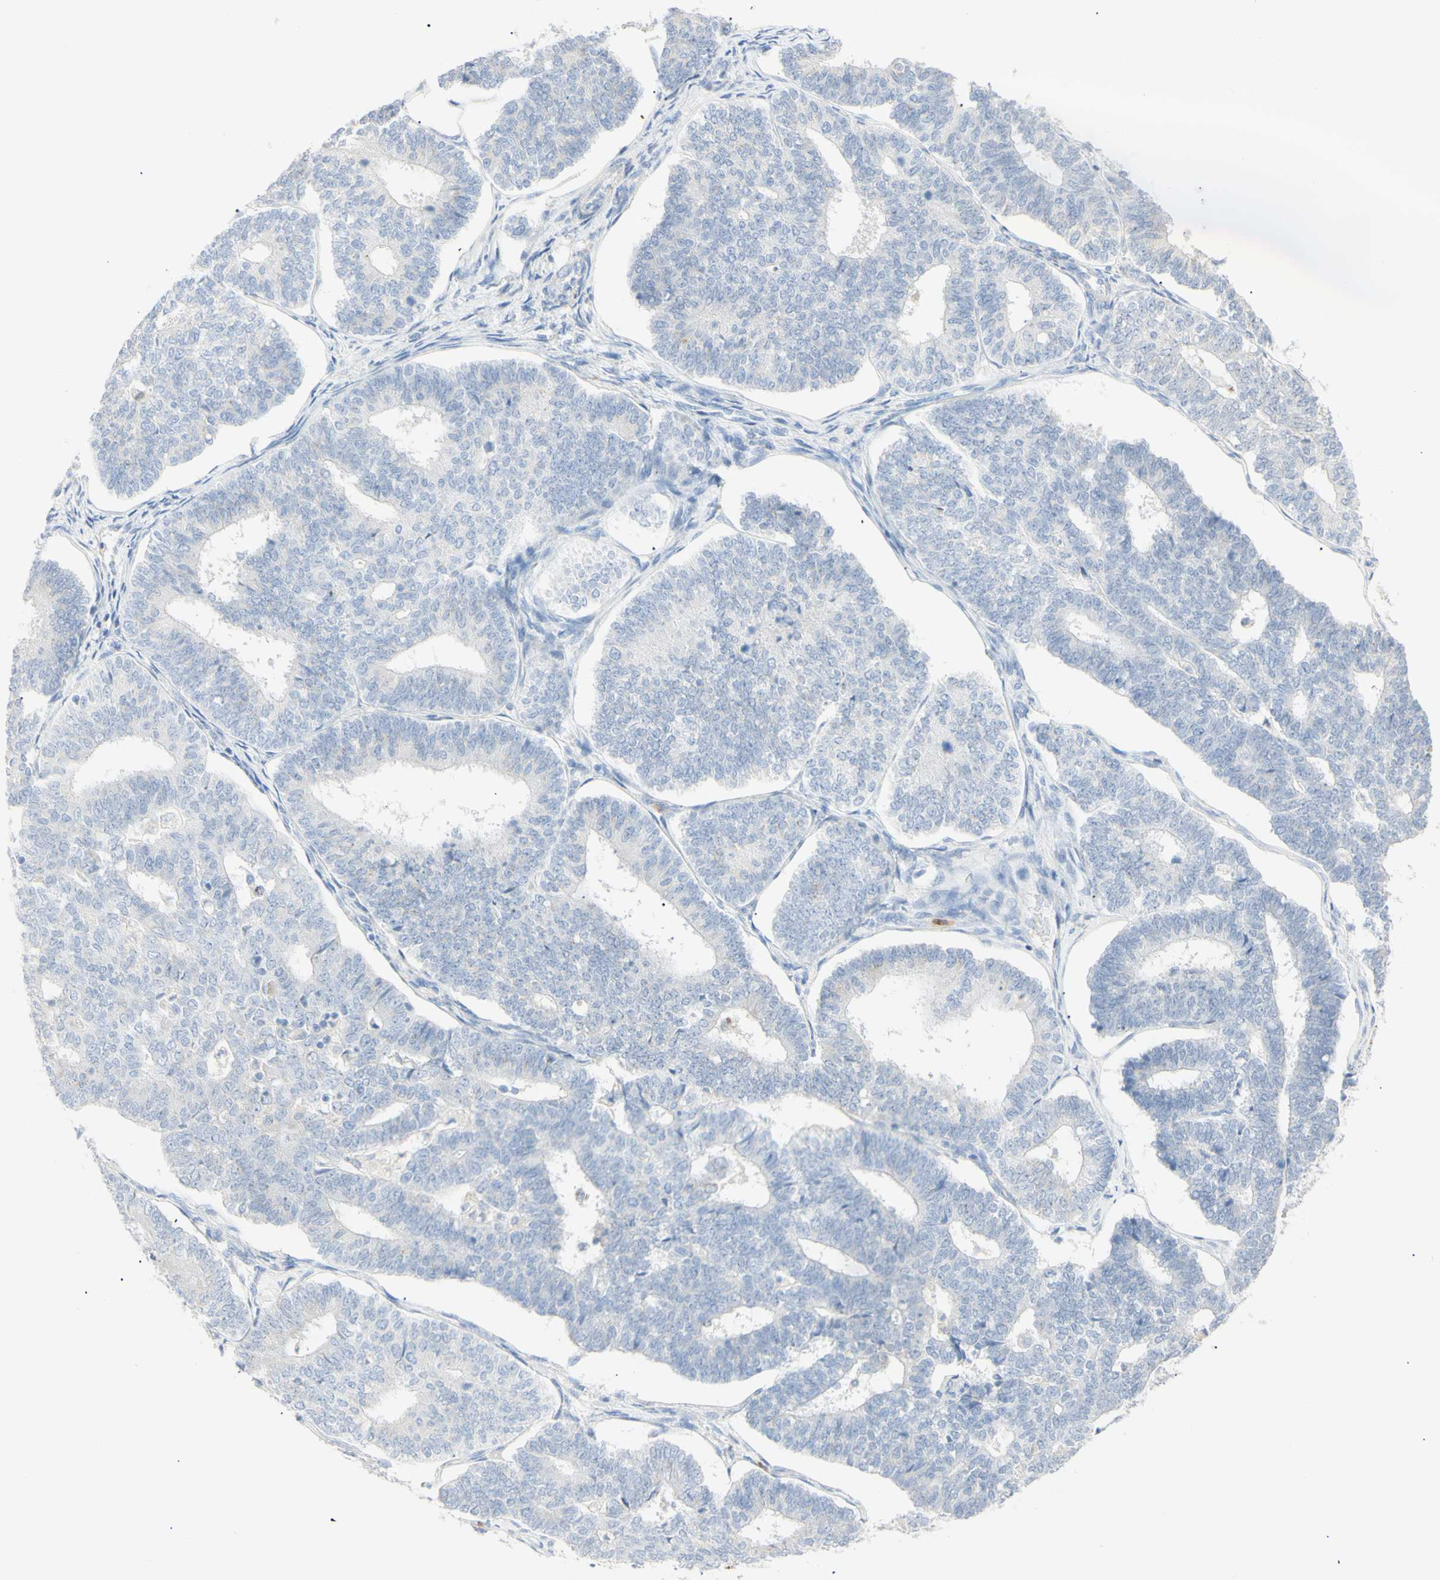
{"staining": {"intensity": "negative", "quantity": "none", "location": "none"}, "tissue": "endometrial cancer", "cell_type": "Tumor cells", "image_type": "cancer", "snomed": [{"axis": "morphology", "description": "Adenocarcinoma, NOS"}, {"axis": "topography", "description": "Endometrium"}], "caption": "IHC photomicrograph of human endometrial cancer stained for a protein (brown), which exhibits no positivity in tumor cells.", "gene": "B4GALNT3", "patient": {"sex": "female", "age": 70}}